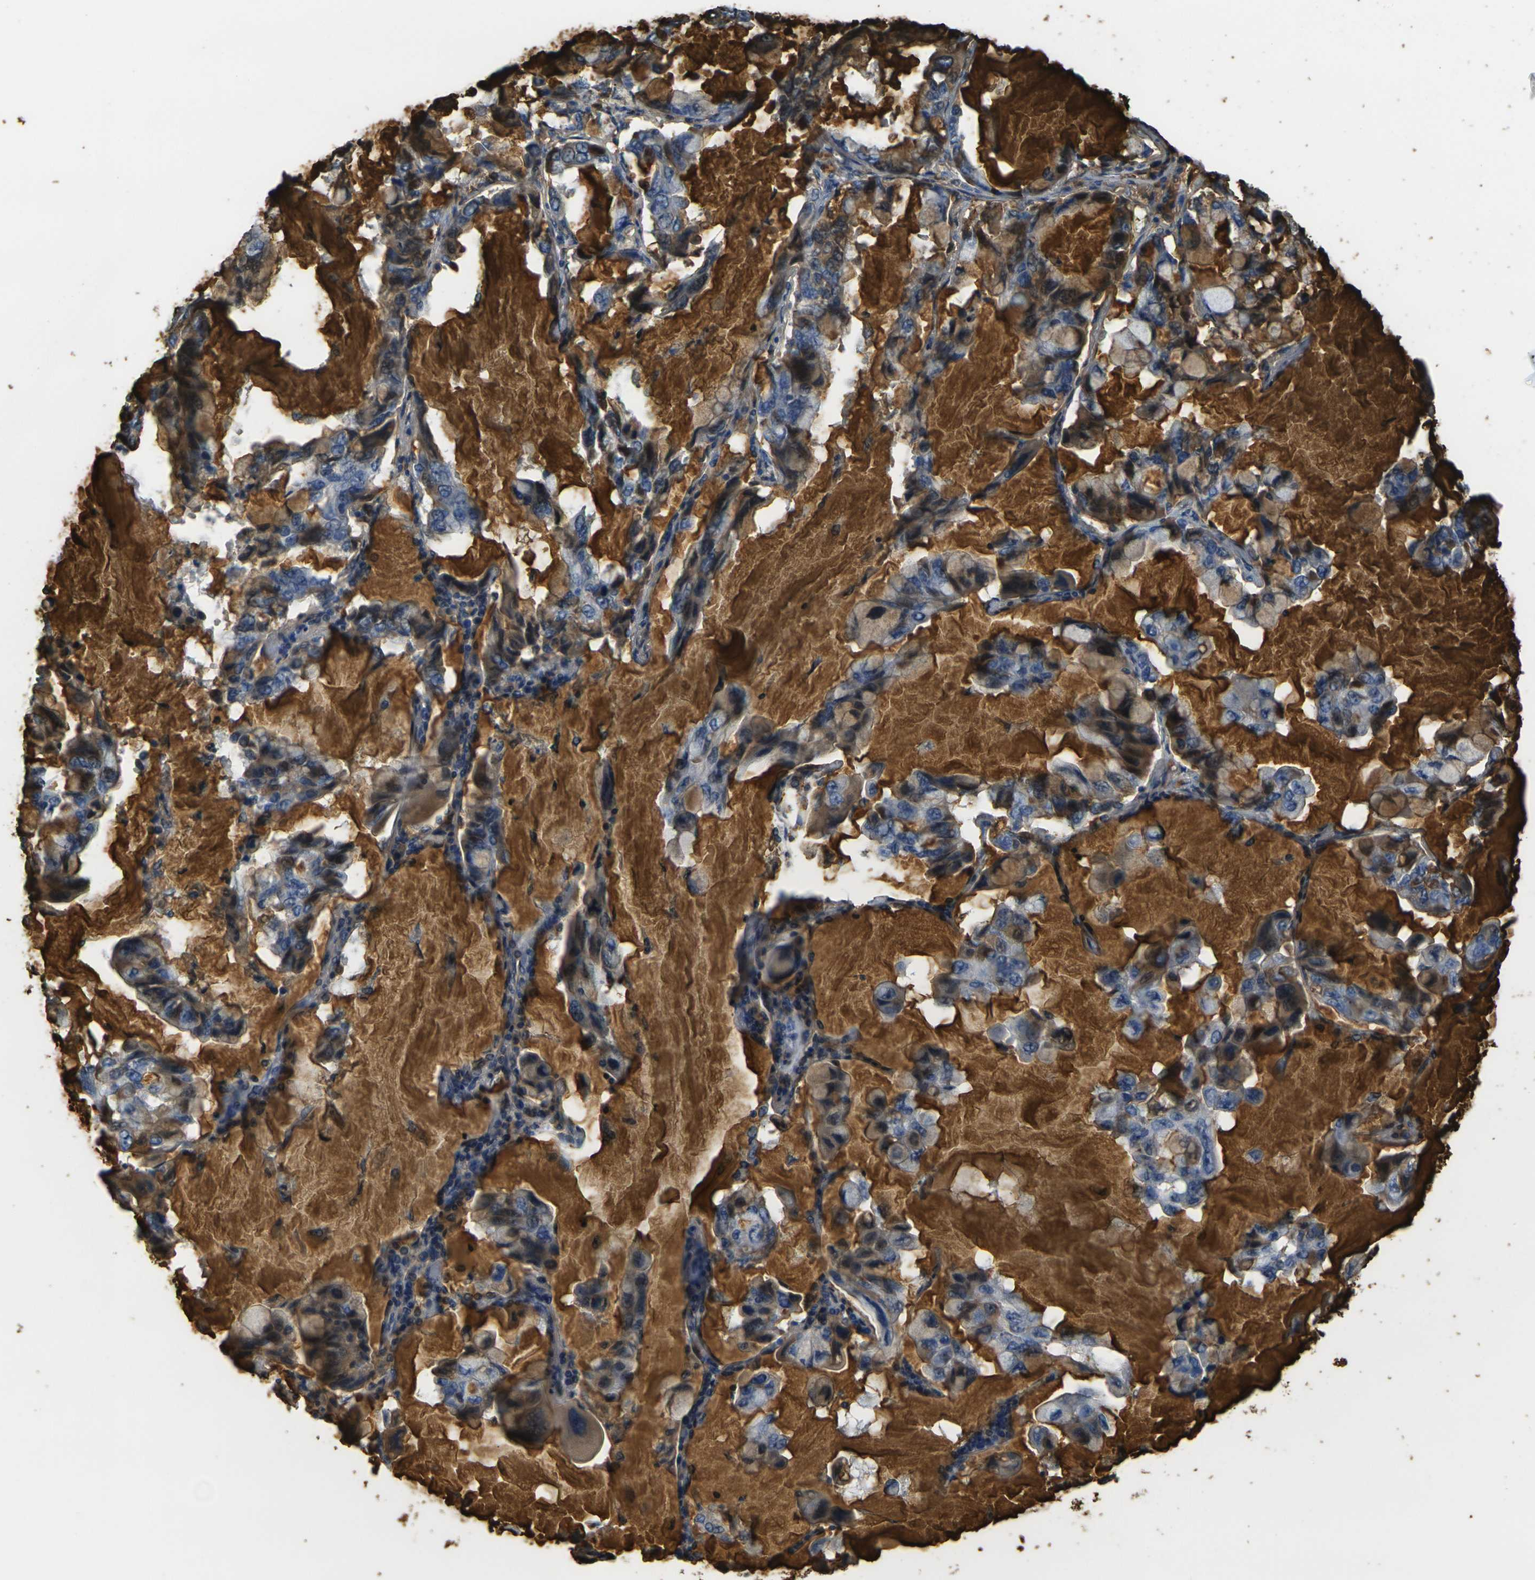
{"staining": {"intensity": "negative", "quantity": "none", "location": "none"}, "tissue": "lung cancer", "cell_type": "Tumor cells", "image_type": "cancer", "snomed": [{"axis": "morphology", "description": "Adenocarcinoma, NOS"}, {"axis": "topography", "description": "Lung"}], "caption": "The immunohistochemistry histopathology image has no significant staining in tumor cells of adenocarcinoma (lung) tissue.", "gene": "PLCD1", "patient": {"sex": "male", "age": 64}}